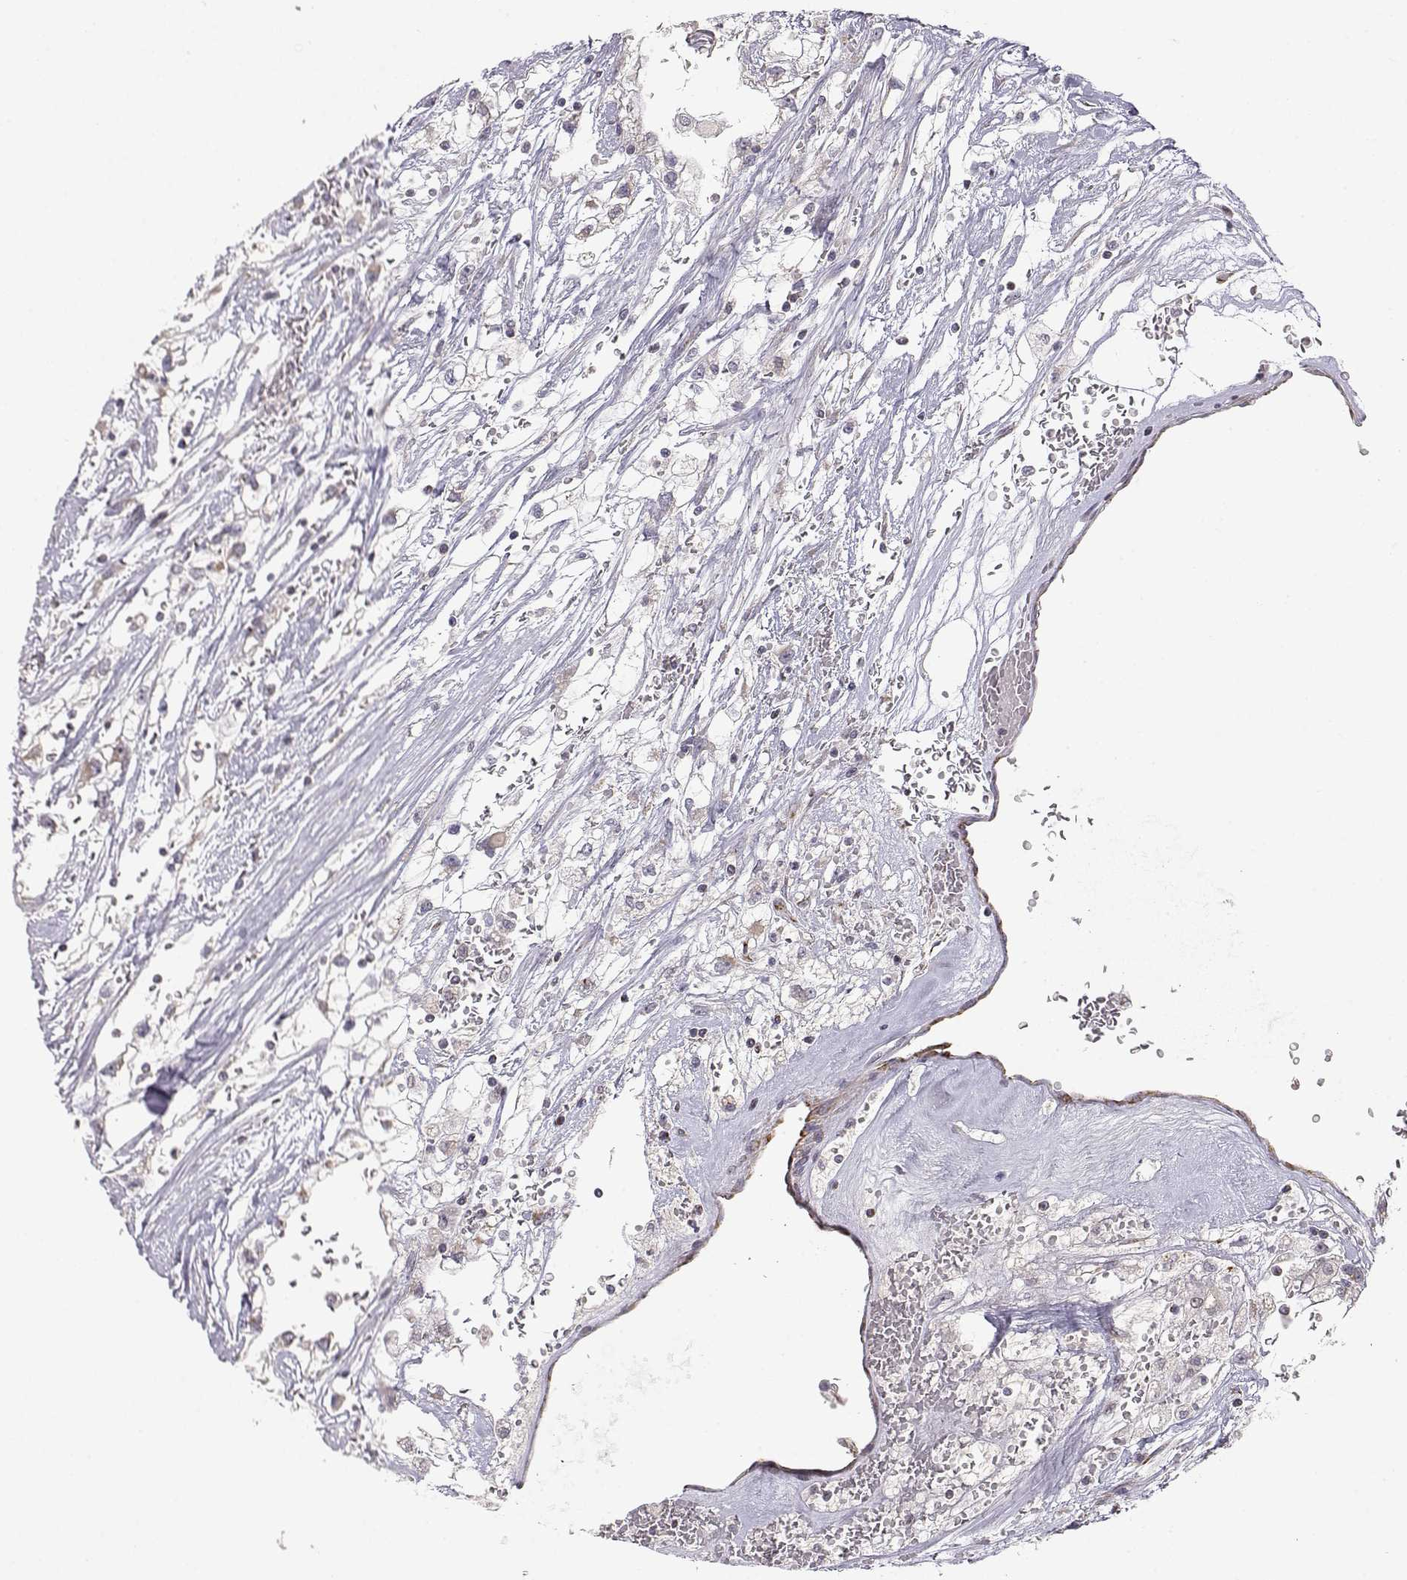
{"staining": {"intensity": "negative", "quantity": "none", "location": "none"}, "tissue": "renal cancer", "cell_type": "Tumor cells", "image_type": "cancer", "snomed": [{"axis": "morphology", "description": "Adenocarcinoma, NOS"}, {"axis": "topography", "description": "Kidney"}], "caption": "IHC histopathology image of human adenocarcinoma (renal) stained for a protein (brown), which shows no staining in tumor cells.", "gene": "EXOG", "patient": {"sex": "male", "age": 59}}